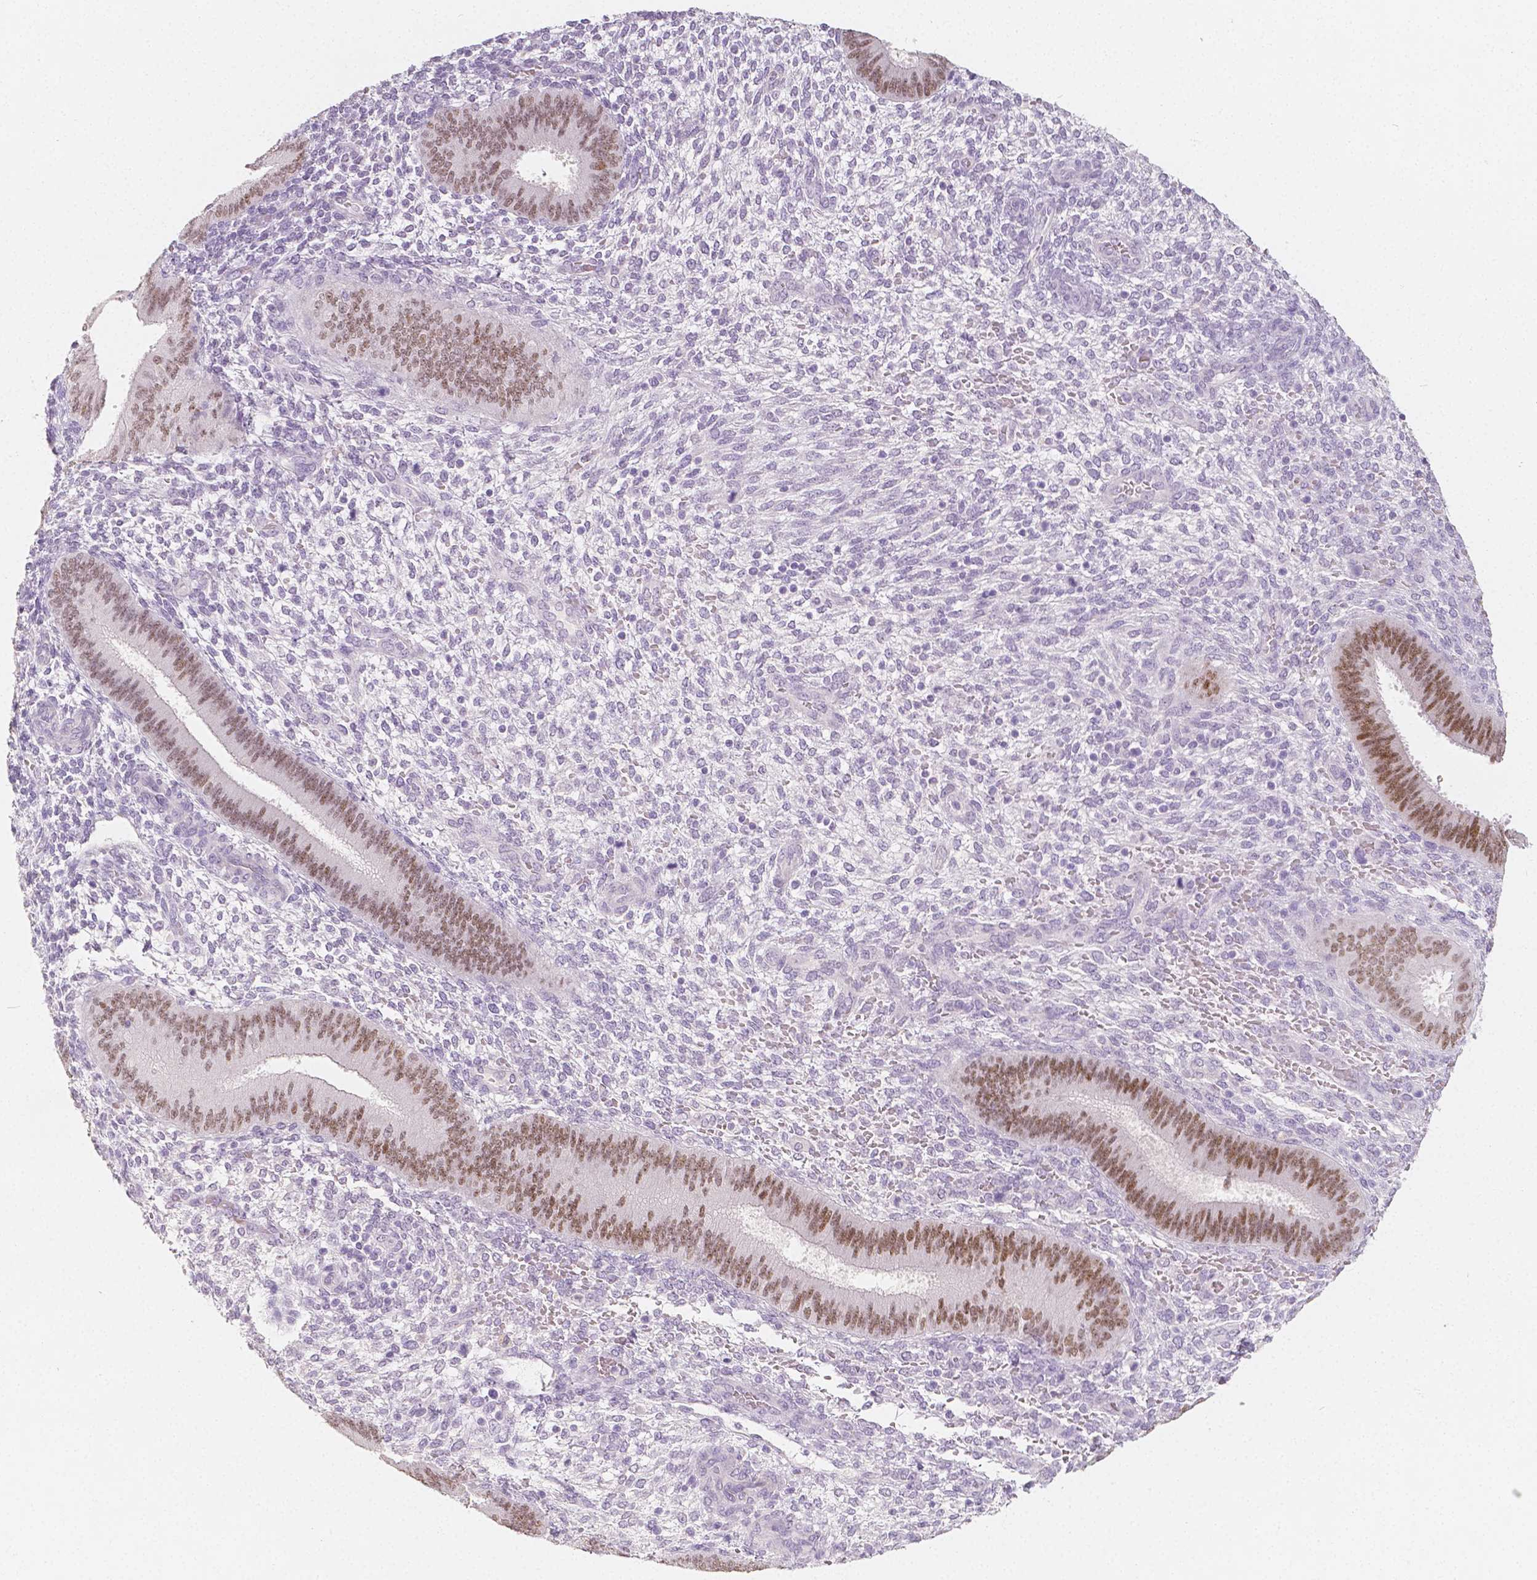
{"staining": {"intensity": "negative", "quantity": "none", "location": "none"}, "tissue": "endometrium", "cell_type": "Cells in endometrial stroma", "image_type": "normal", "snomed": [{"axis": "morphology", "description": "Normal tissue, NOS"}, {"axis": "topography", "description": "Endometrium"}], "caption": "This is an IHC photomicrograph of benign endometrium. There is no positivity in cells in endometrial stroma.", "gene": "HNF1B", "patient": {"sex": "female", "age": 39}}